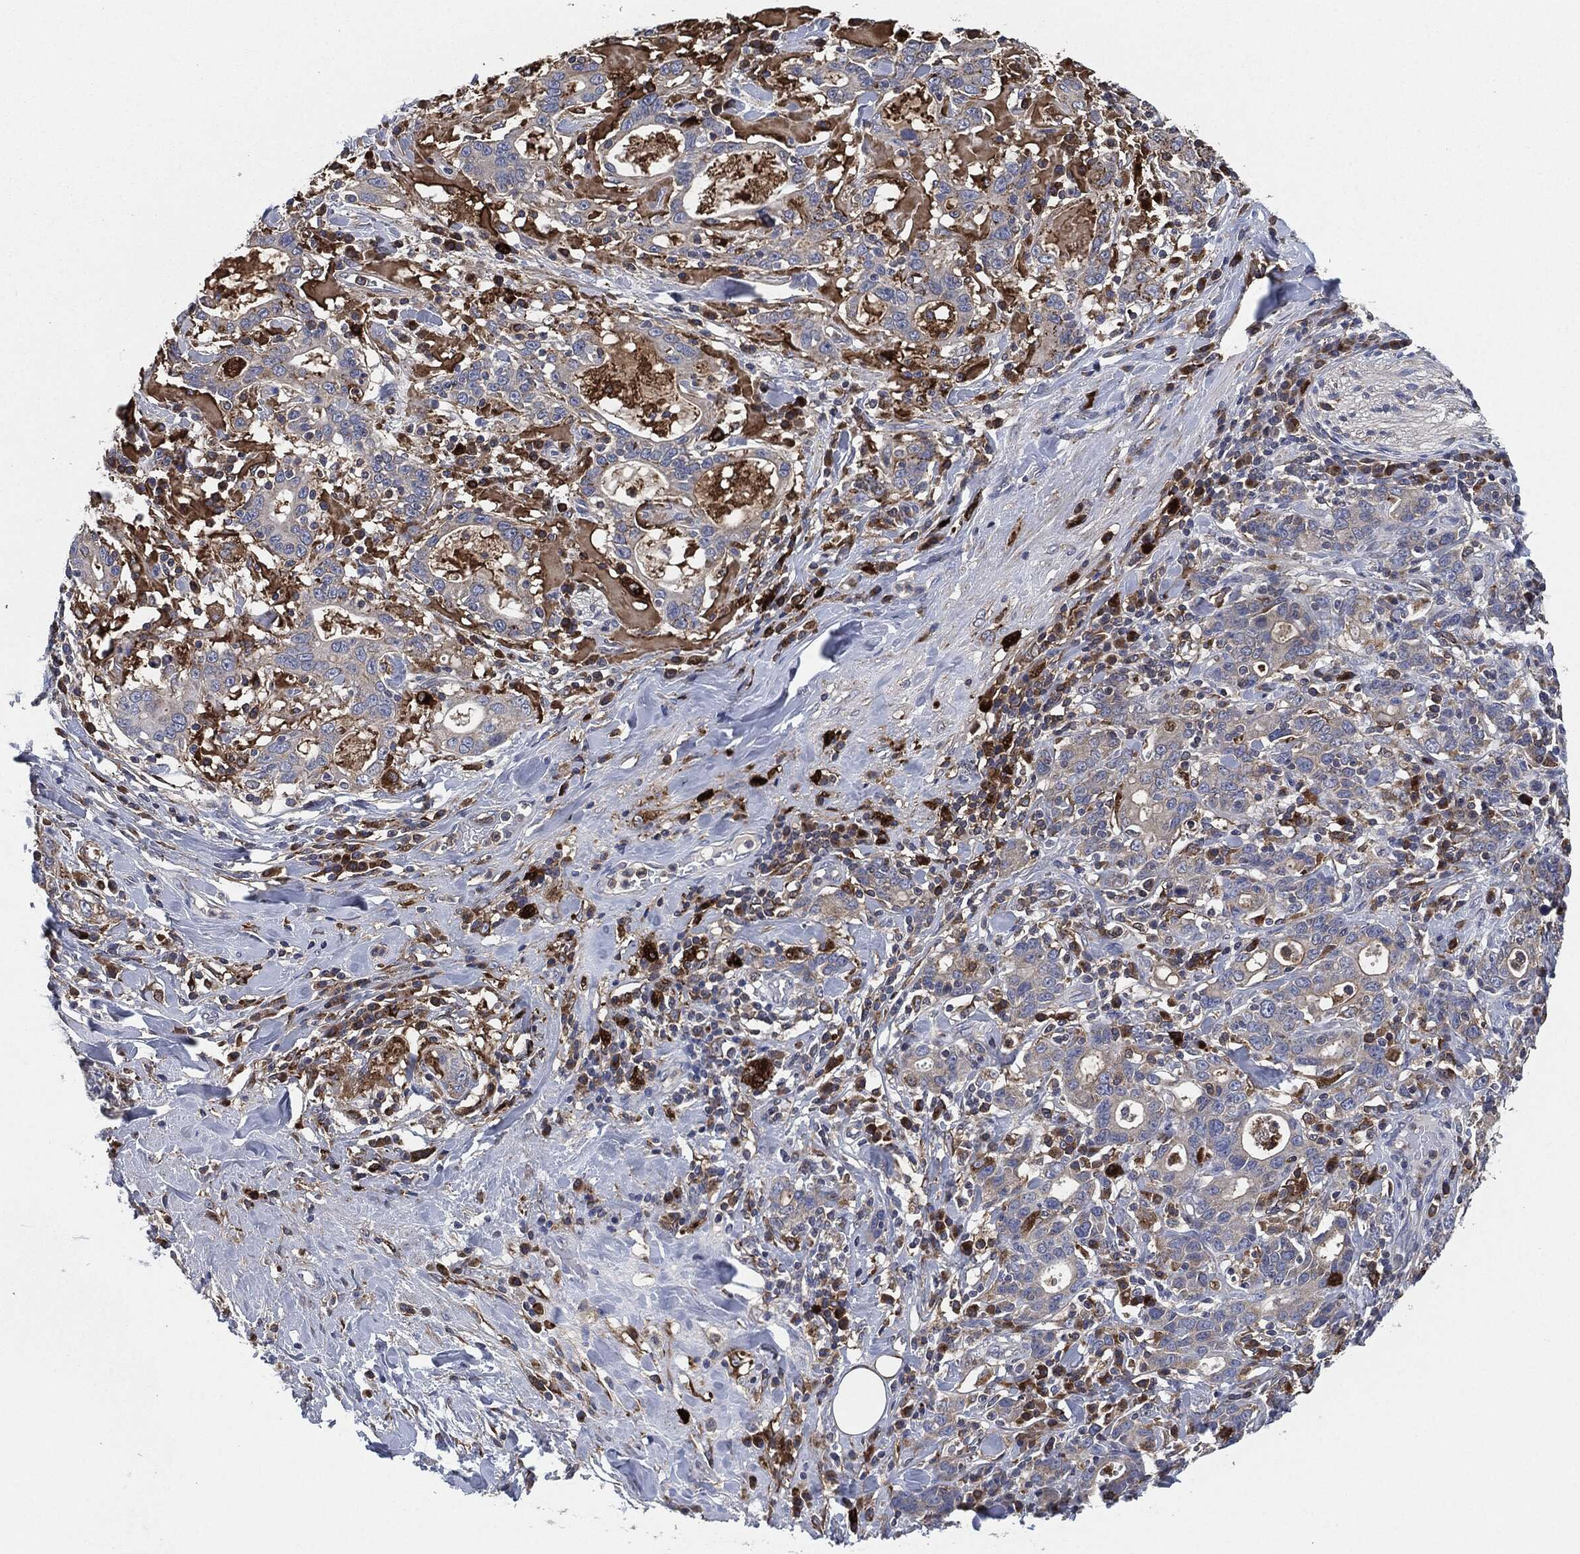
{"staining": {"intensity": "negative", "quantity": "none", "location": "none"}, "tissue": "stomach cancer", "cell_type": "Tumor cells", "image_type": "cancer", "snomed": [{"axis": "morphology", "description": "Adenocarcinoma, NOS"}, {"axis": "topography", "description": "Stomach"}], "caption": "Immunohistochemical staining of human stomach adenocarcinoma demonstrates no significant expression in tumor cells. (Stains: DAB (3,3'-diaminobenzidine) IHC with hematoxylin counter stain, Microscopy: brightfield microscopy at high magnification).", "gene": "TMEM11", "patient": {"sex": "male", "age": 79}}